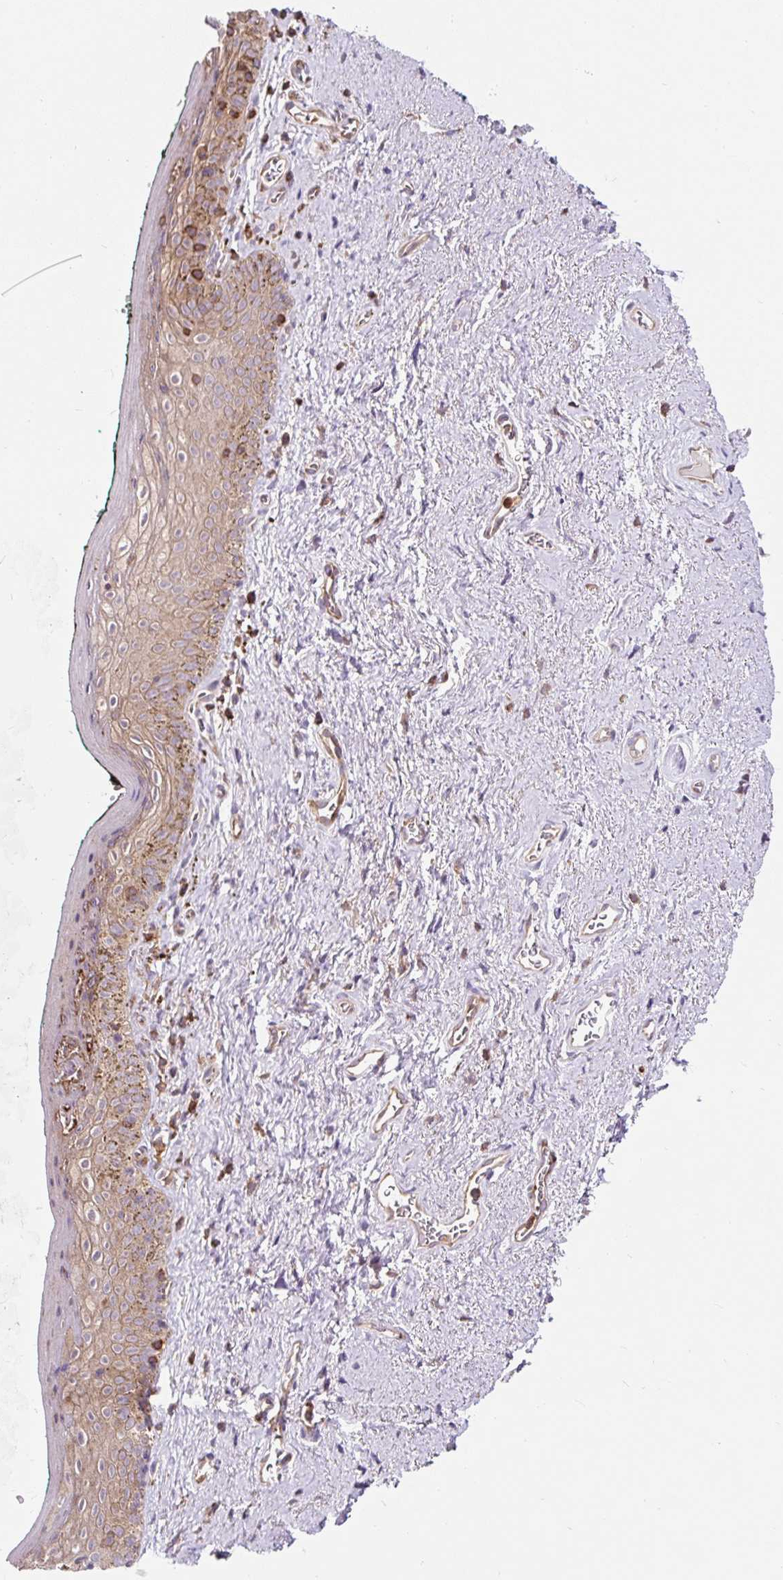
{"staining": {"intensity": "weak", "quantity": ">75%", "location": "cytoplasmic/membranous"}, "tissue": "vagina", "cell_type": "Squamous epithelial cells", "image_type": "normal", "snomed": [{"axis": "morphology", "description": "Normal tissue, NOS"}, {"axis": "topography", "description": "Vulva"}, {"axis": "topography", "description": "Vagina"}, {"axis": "topography", "description": "Peripheral nerve tissue"}], "caption": "Immunohistochemistry of normal human vagina shows low levels of weak cytoplasmic/membranous expression in approximately >75% of squamous epithelial cells.", "gene": "CISD3", "patient": {"sex": "female", "age": 66}}